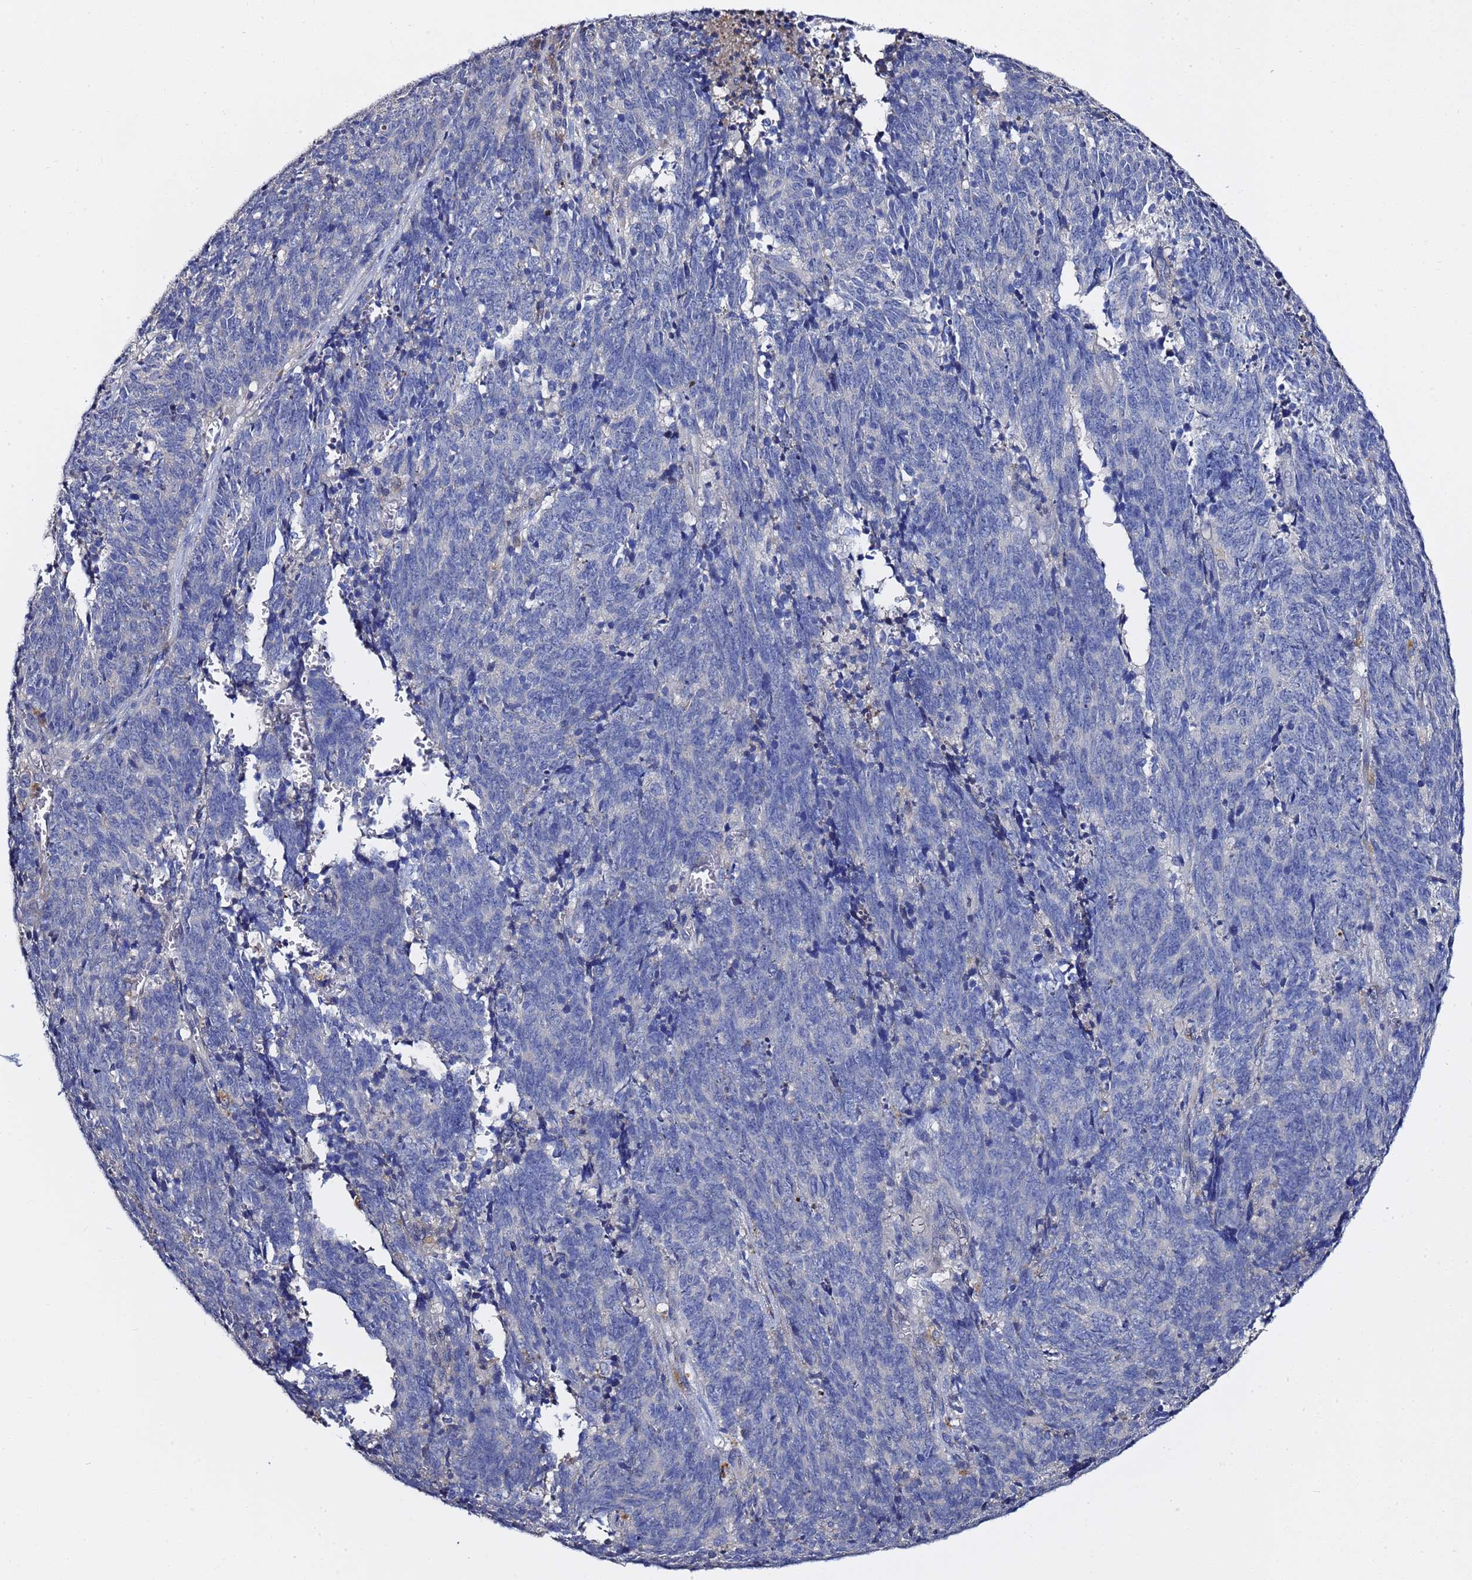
{"staining": {"intensity": "negative", "quantity": "none", "location": "none"}, "tissue": "cervical cancer", "cell_type": "Tumor cells", "image_type": "cancer", "snomed": [{"axis": "morphology", "description": "Squamous cell carcinoma, NOS"}, {"axis": "topography", "description": "Cervix"}], "caption": "DAB immunohistochemical staining of cervical cancer exhibits no significant positivity in tumor cells. The staining is performed using DAB brown chromogen with nuclei counter-stained in using hematoxylin.", "gene": "NAT2", "patient": {"sex": "female", "age": 29}}